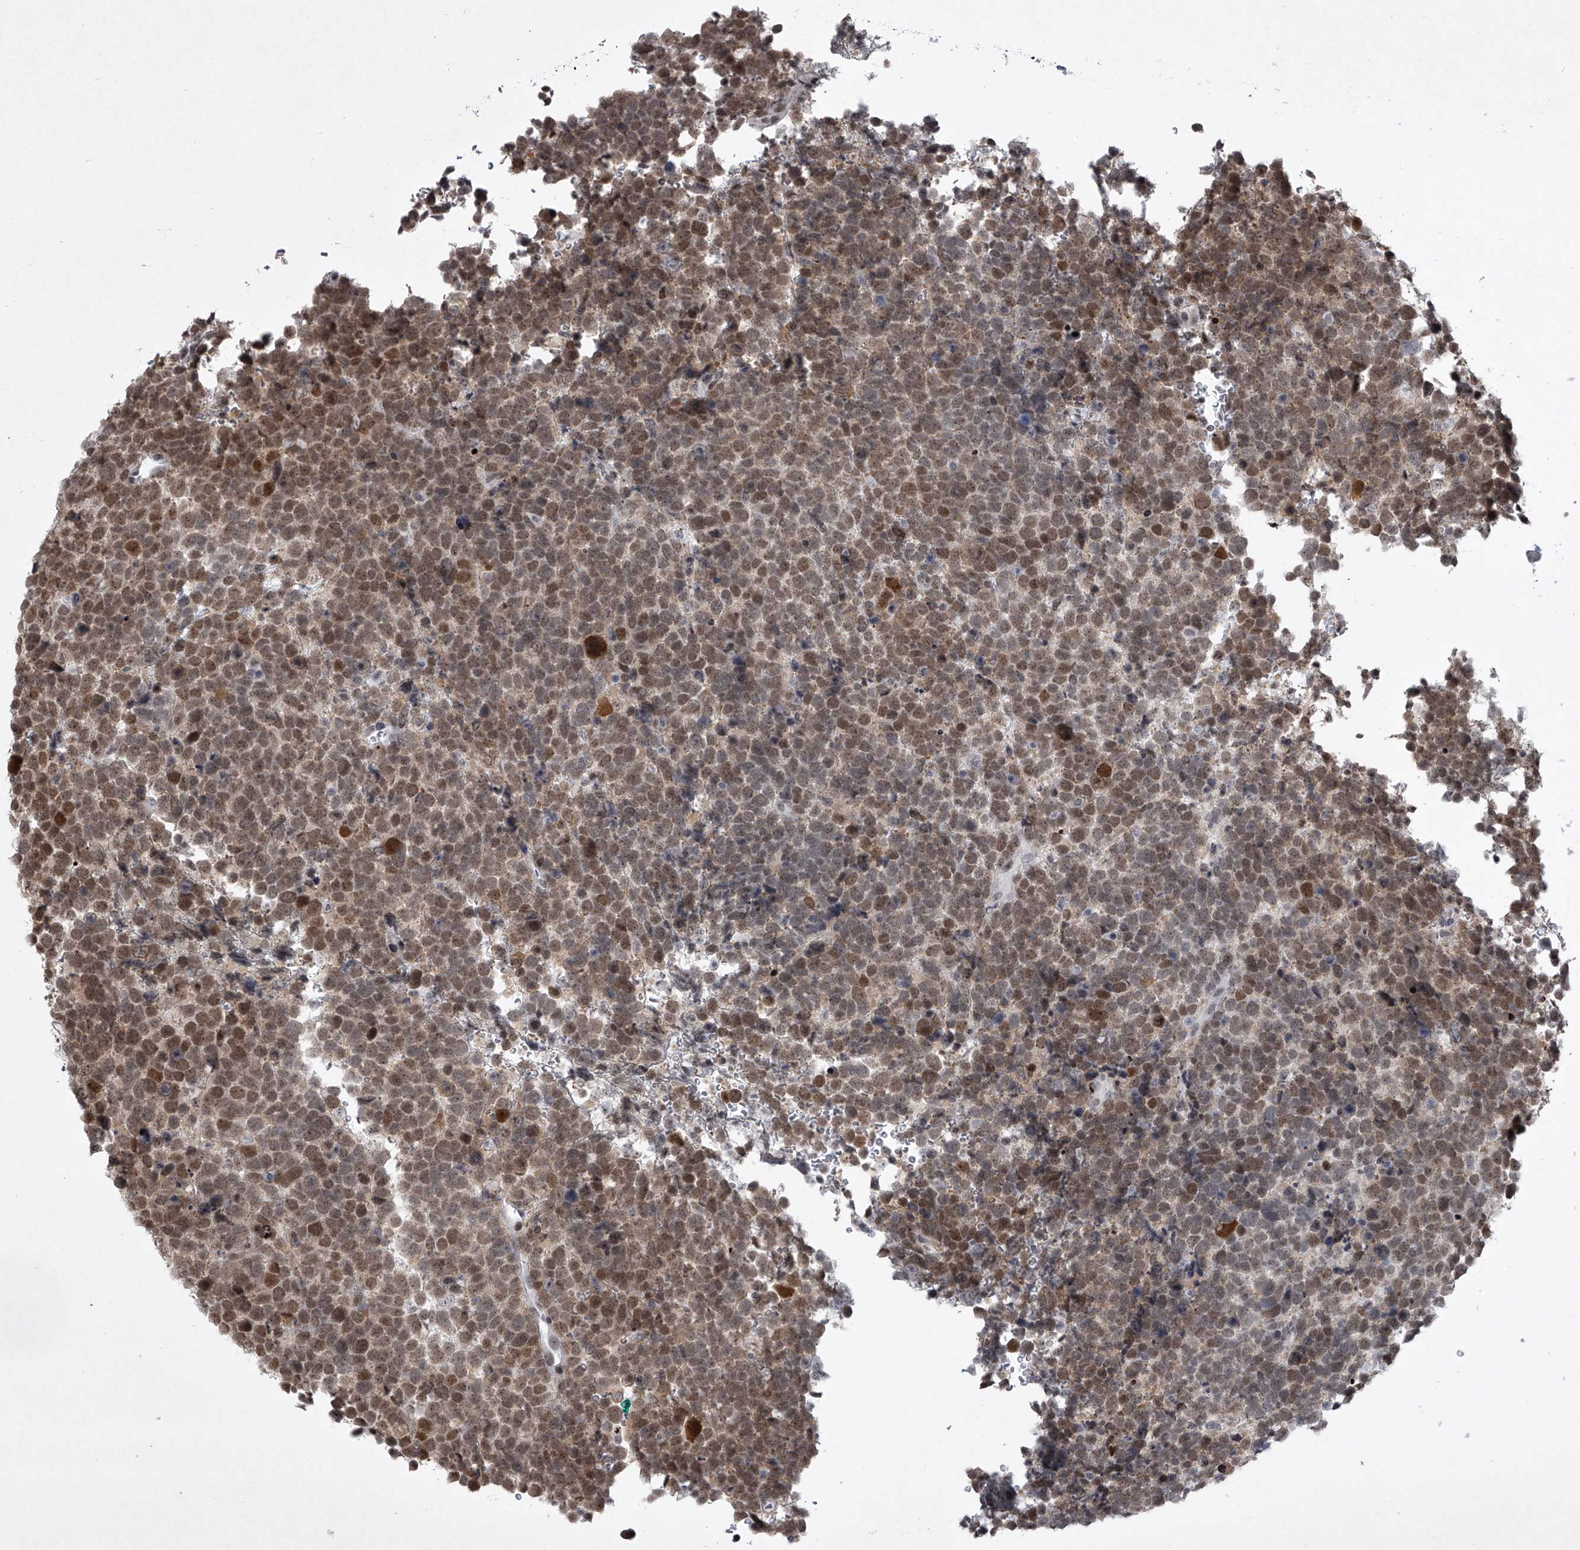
{"staining": {"intensity": "moderate", "quantity": ">75%", "location": "nuclear"}, "tissue": "urothelial cancer", "cell_type": "Tumor cells", "image_type": "cancer", "snomed": [{"axis": "morphology", "description": "Urothelial carcinoma, High grade"}, {"axis": "topography", "description": "Urinary bladder"}], "caption": "Immunohistochemistry (IHC) of human high-grade urothelial carcinoma reveals medium levels of moderate nuclear staining in approximately >75% of tumor cells. The staining was performed using DAB (3,3'-diaminobenzidine) to visualize the protein expression in brown, while the nuclei were stained in blue with hematoxylin (Magnification: 20x).", "gene": "MLLT1", "patient": {"sex": "female", "age": 82}}